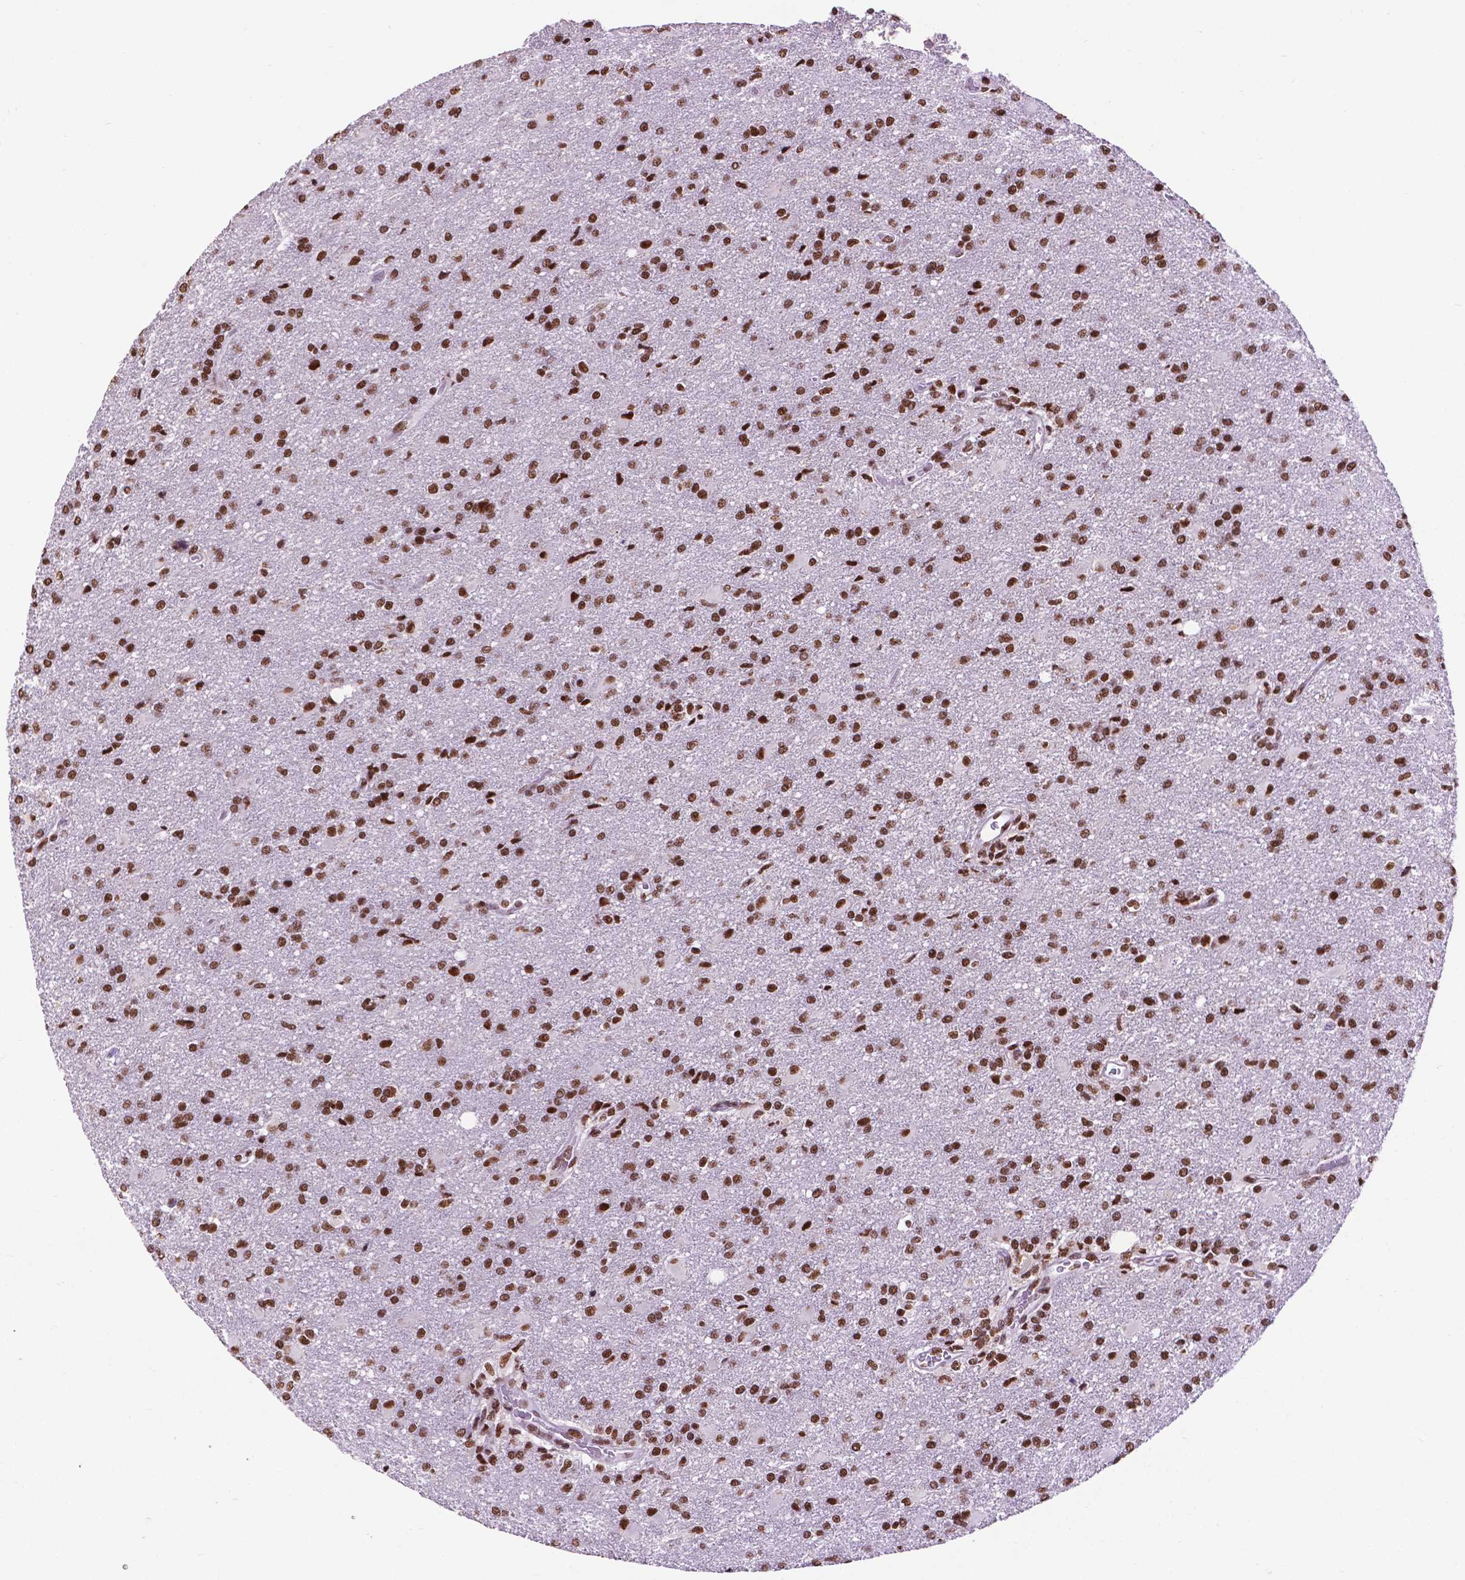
{"staining": {"intensity": "strong", "quantity": ">75%", "location": "nuclear"}, "tissue": "glioma", "cell_type": "Tumor cells", "image_type": "cancer", "snomed": [{"axis": "morphology", "description": "Glioma, malignant, High grade"}, {"axis": "topography", "description": "Brain"}], "caption": "This is a micrograph of IHC staining of malignant glioma (high-grade), which shows strong staining in the nuclear of tumor cells.", "gene": "CCAR2", "patient": {"sex": "male", "age": 68}}